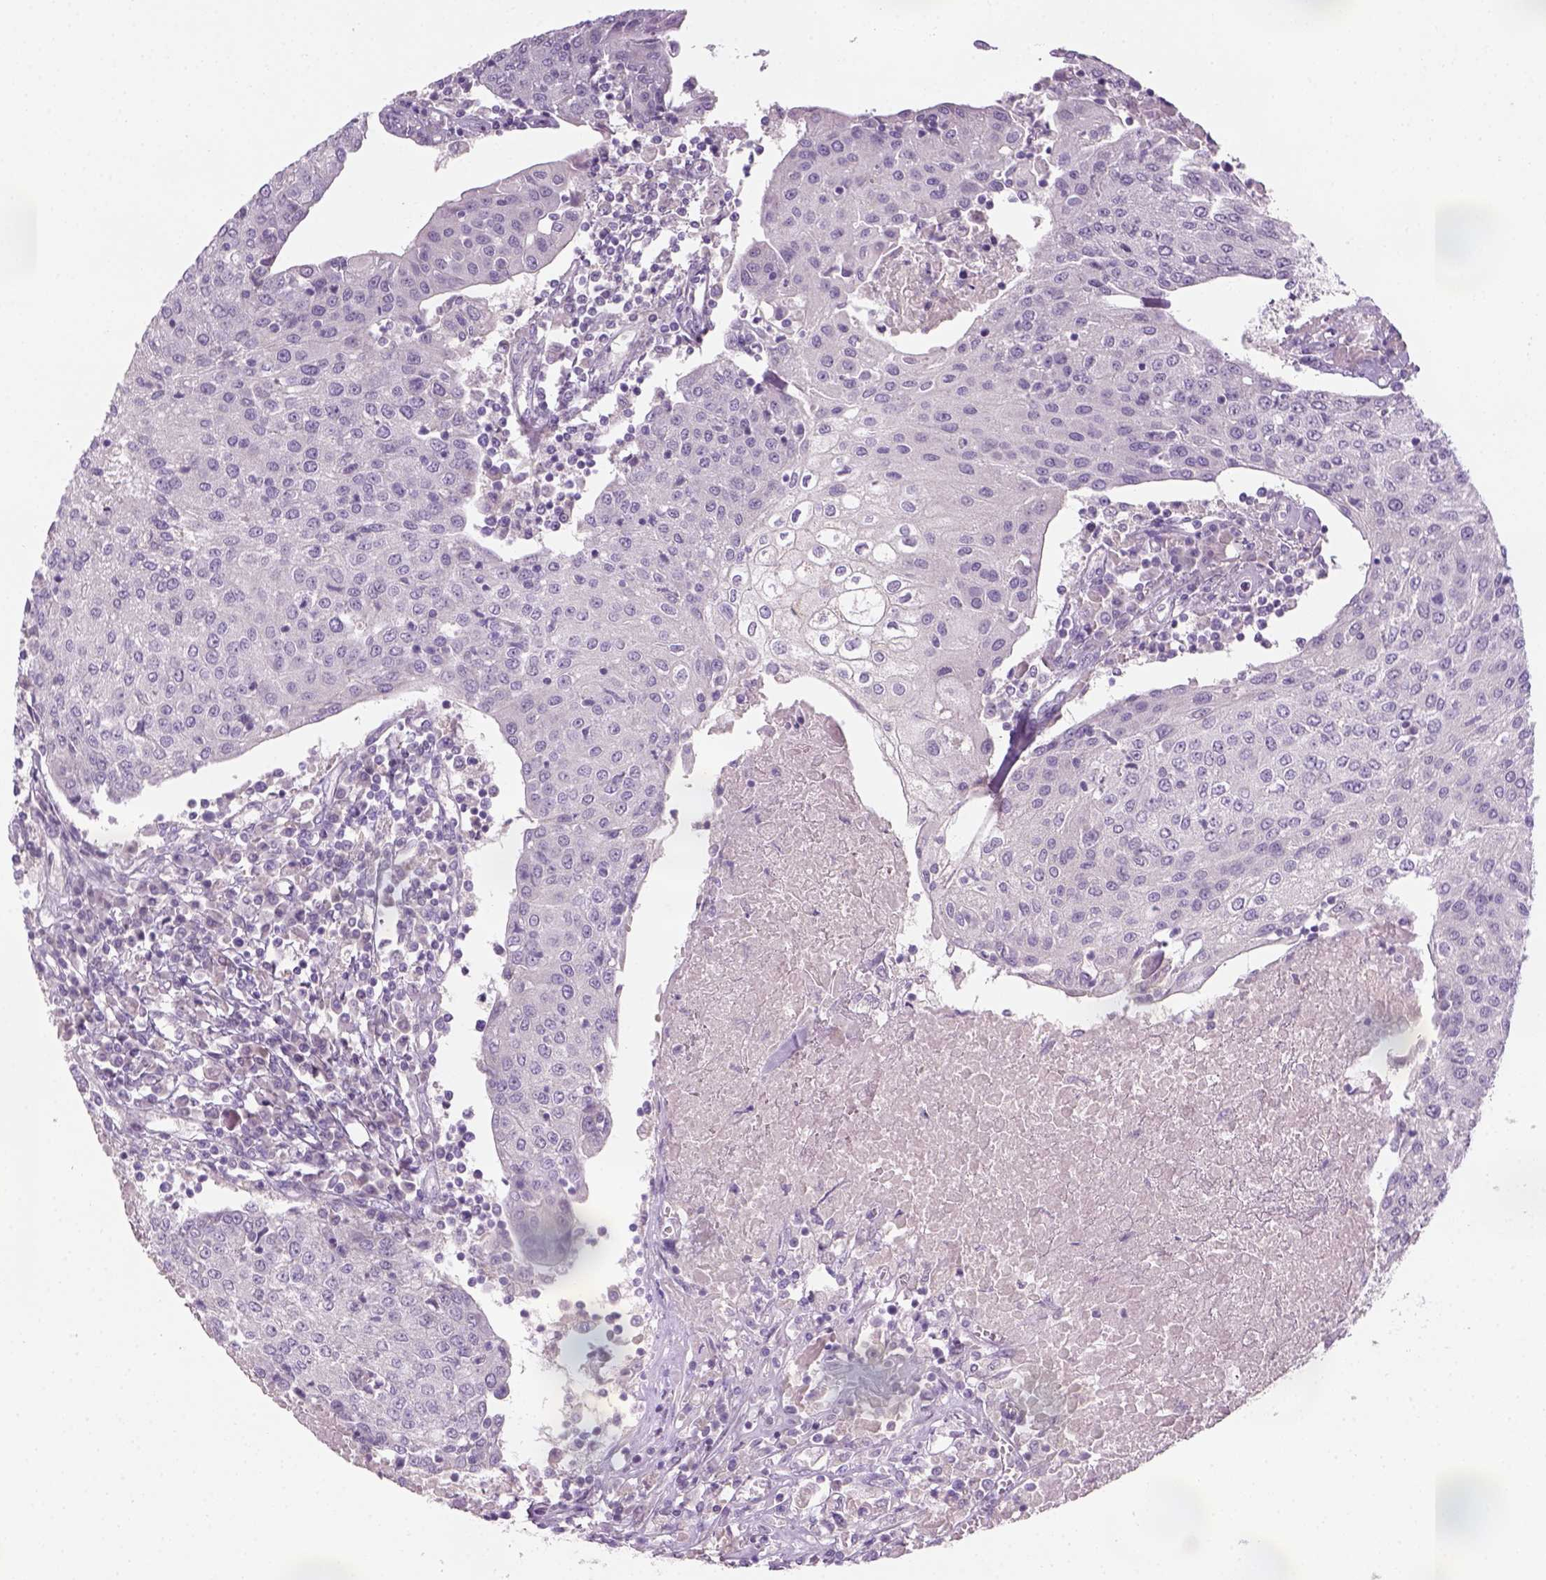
{"staining": {"intensity": "negative", "quantity": "none", "location": "none"}, "tissue": "urothelial cancer", "cell_type": "Tumor cells", "image_type": "cancer", "snomed": [{"axis": "morphology", "description": "Urothelial carcinoma, High grade"}, {"axis": "topography", "description": "Urinary bladder"}], "caption": "This is a photomicrograph of immunohistochemistry (IHC) staining of urothelial carcinoma (high-grade), which shows no expression in tumor cells.", "gene": "GFI1B", "patient": {"sex": "female", "age": 85}}